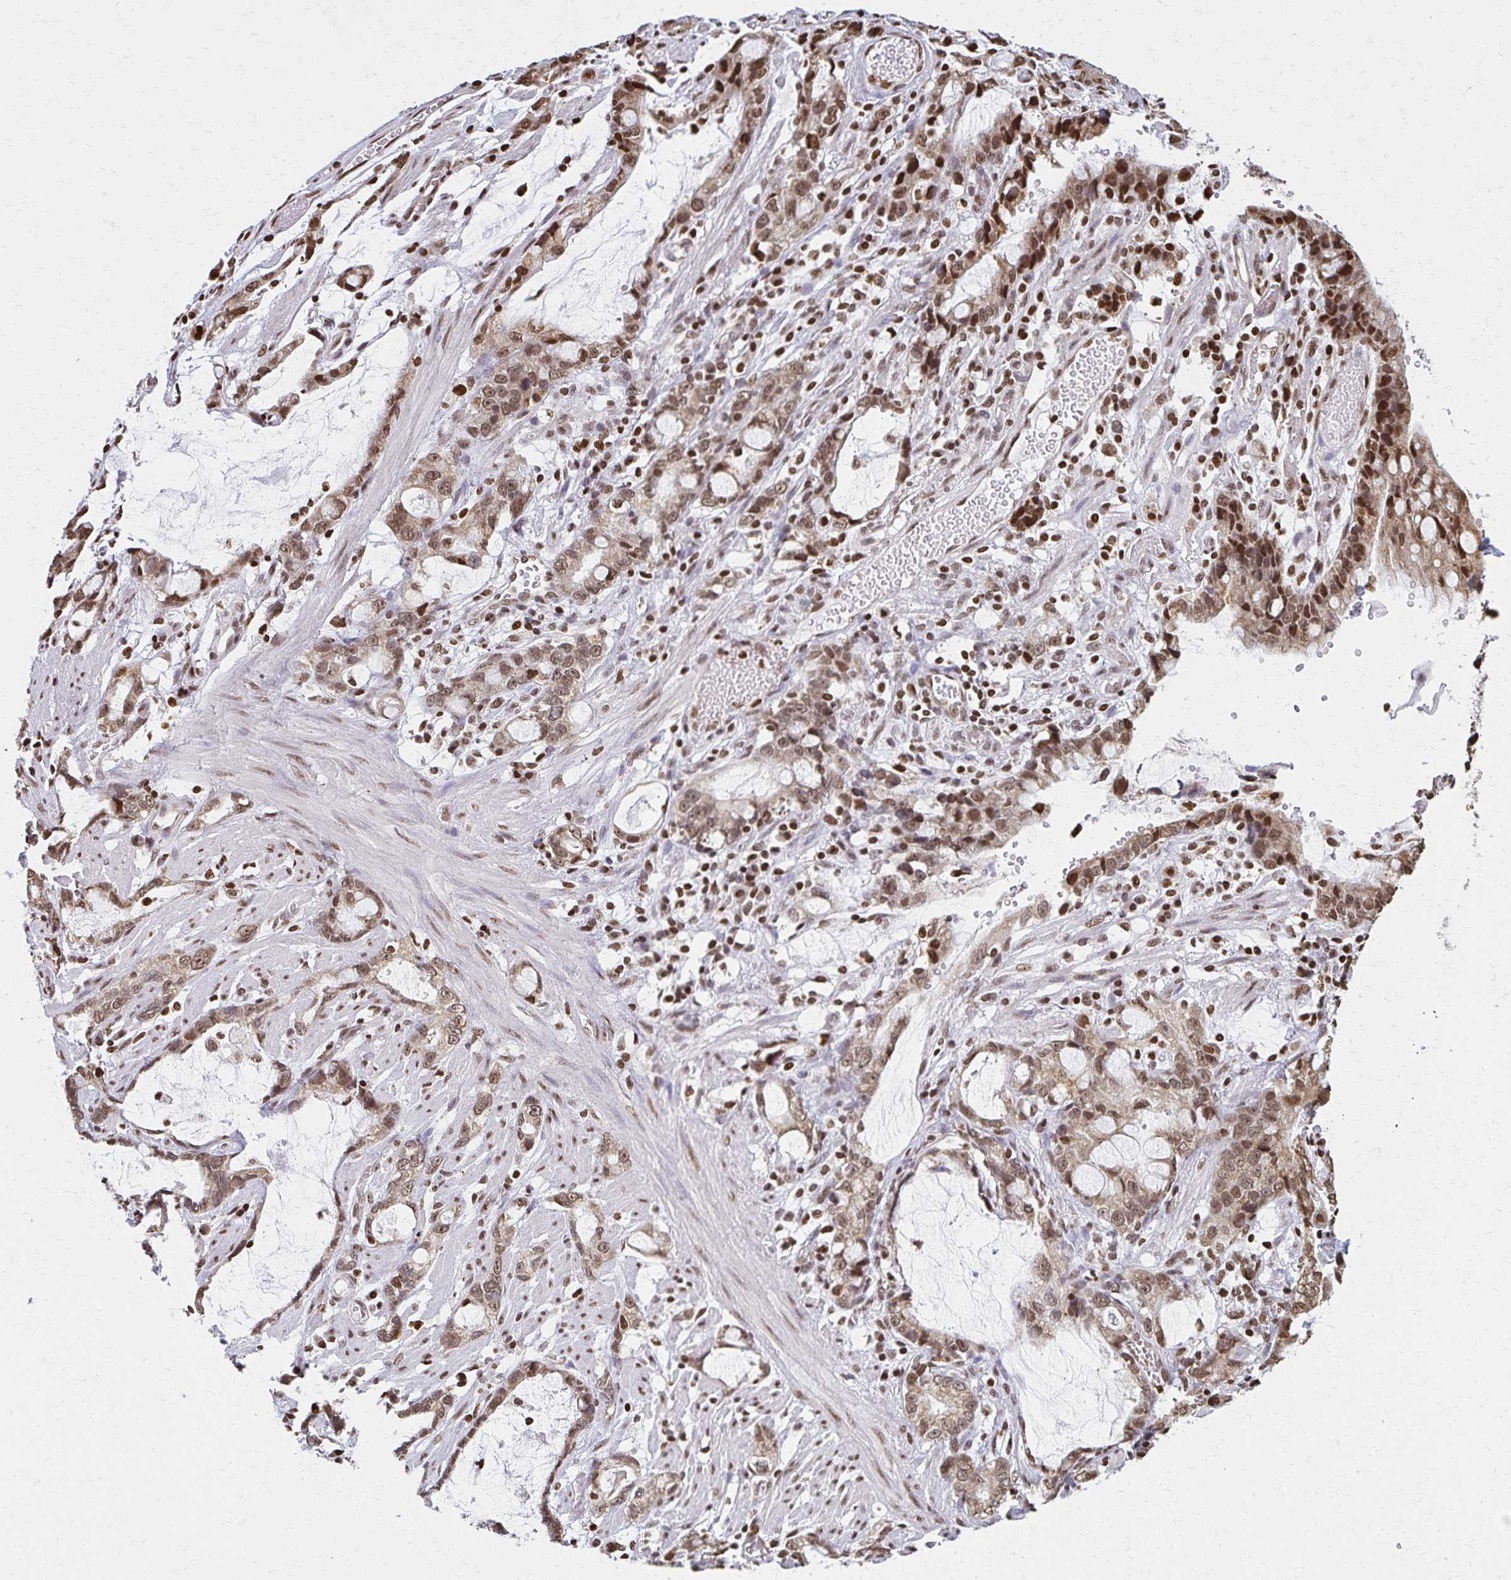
{"staining": {"intensity": "moderate", "quantity": ">75%", "location": "nuclear"}, "tissue": "stomach cancer", "cell_type": "Tumor cells", "image_type": "cancer", "snomed": [{"axis": "morphology", "description": "Adenocarcinoma, NOS"}, {"axis": "topography", "description": "Stomach"}], "caption": "Adenocarcinoma (stomach) was stained to show a protein in brown. There is medium levels of moderate nuclear staining in approximately >75% of tumor cells.", "gene": "HOXA9", "patient": {"sex": "male", "age": 55}}